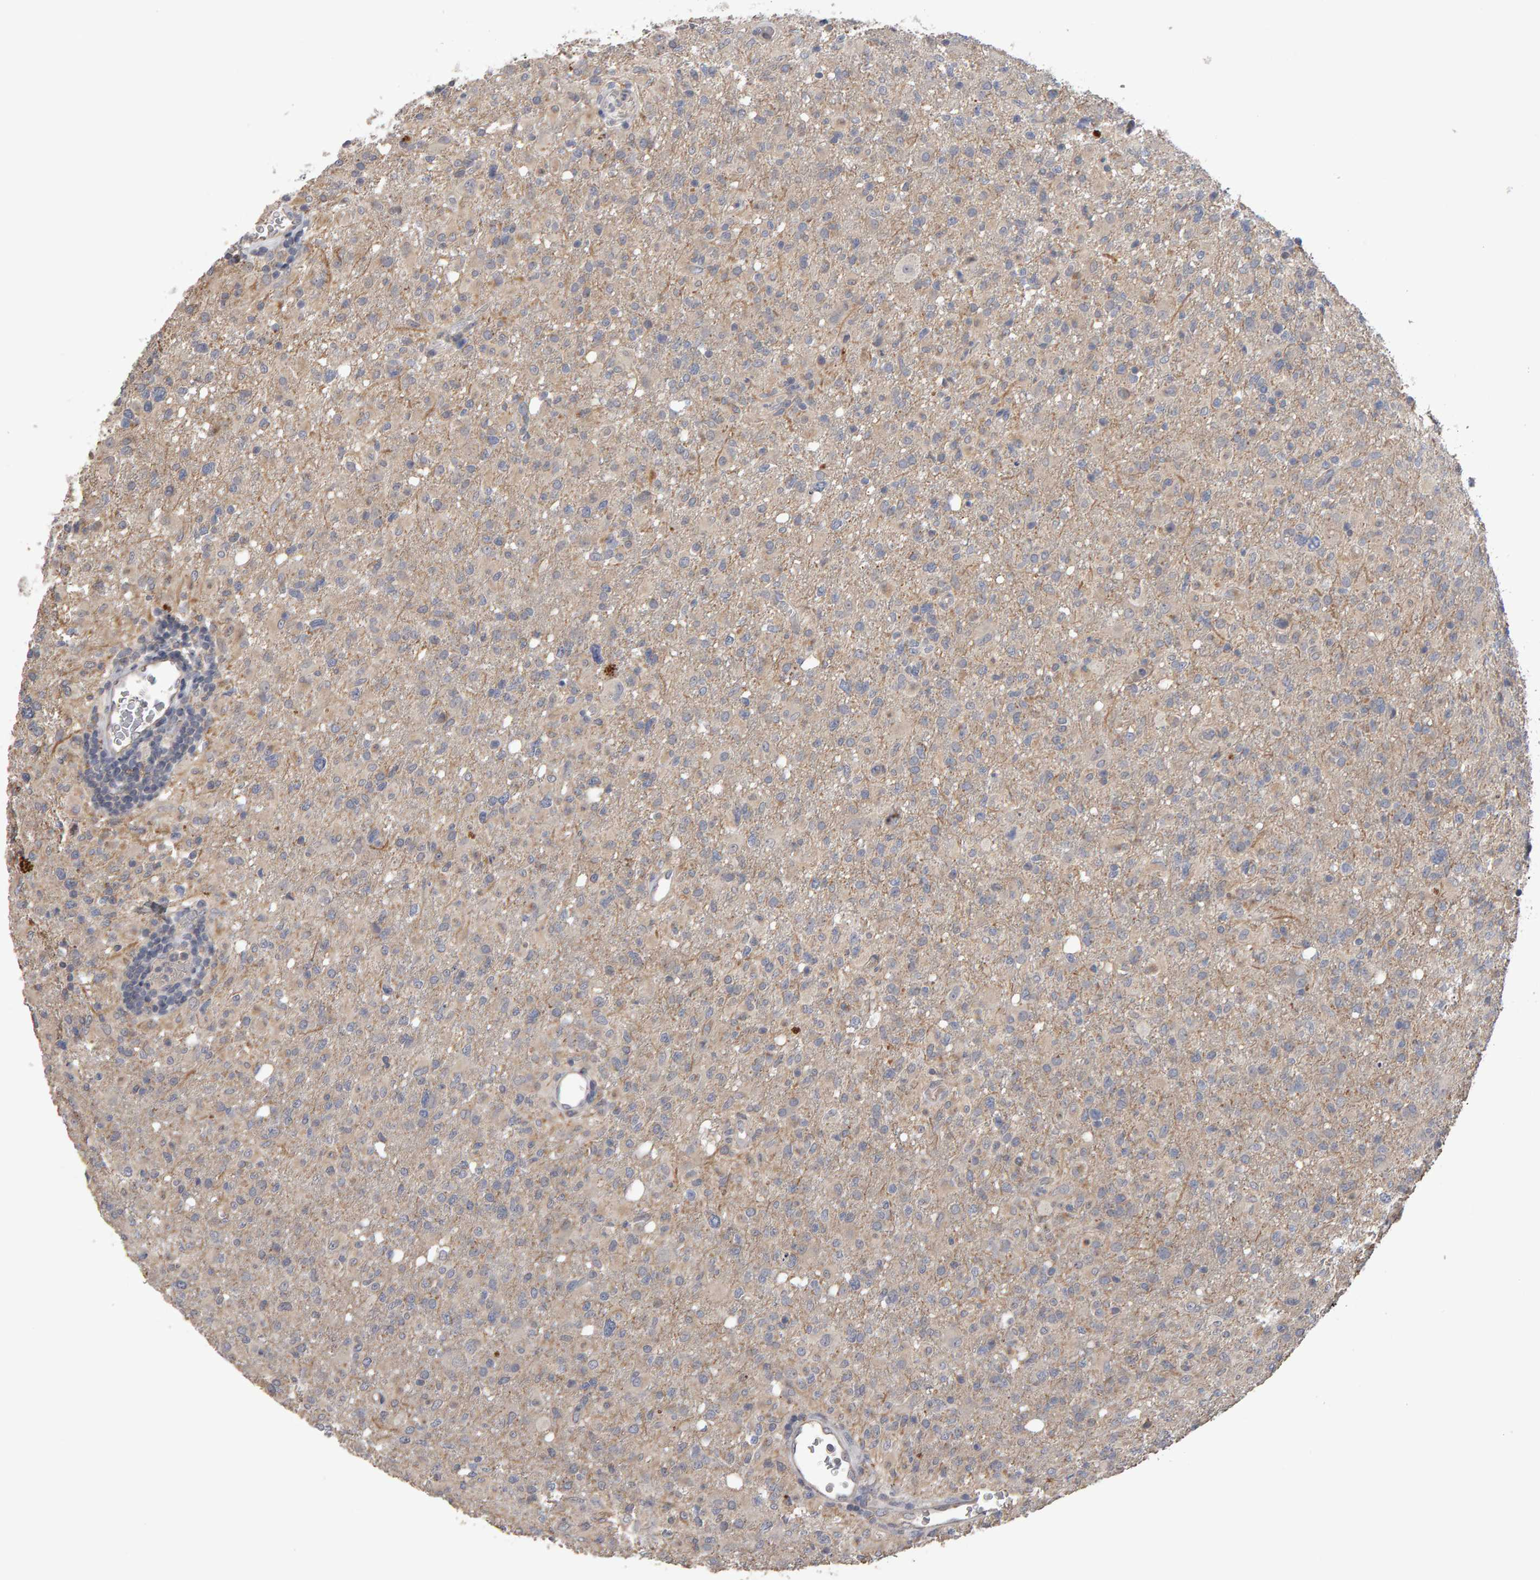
{"staining": {"intensity": "negative", "quantity": "none", "location": "none"}, "tissue": "glioma", "cell_type": "Tumor cells", "image_type": "cancer", "snomed": [{"axis": "morphology", "description": "Glioma, malignant, High grade"}, {"axis": "topography", "description": "Brain"}], "caption": "An immunohistochemistry (IHC) micrograph of malignant glioma (high-grade) is shown. There is no staining in tumor cells of malignant glioma (high-grade). (IHC, brightfield microscopy, high magnification).", "gene": "COASY", "patient": {"sex": "female", "age": 57}}